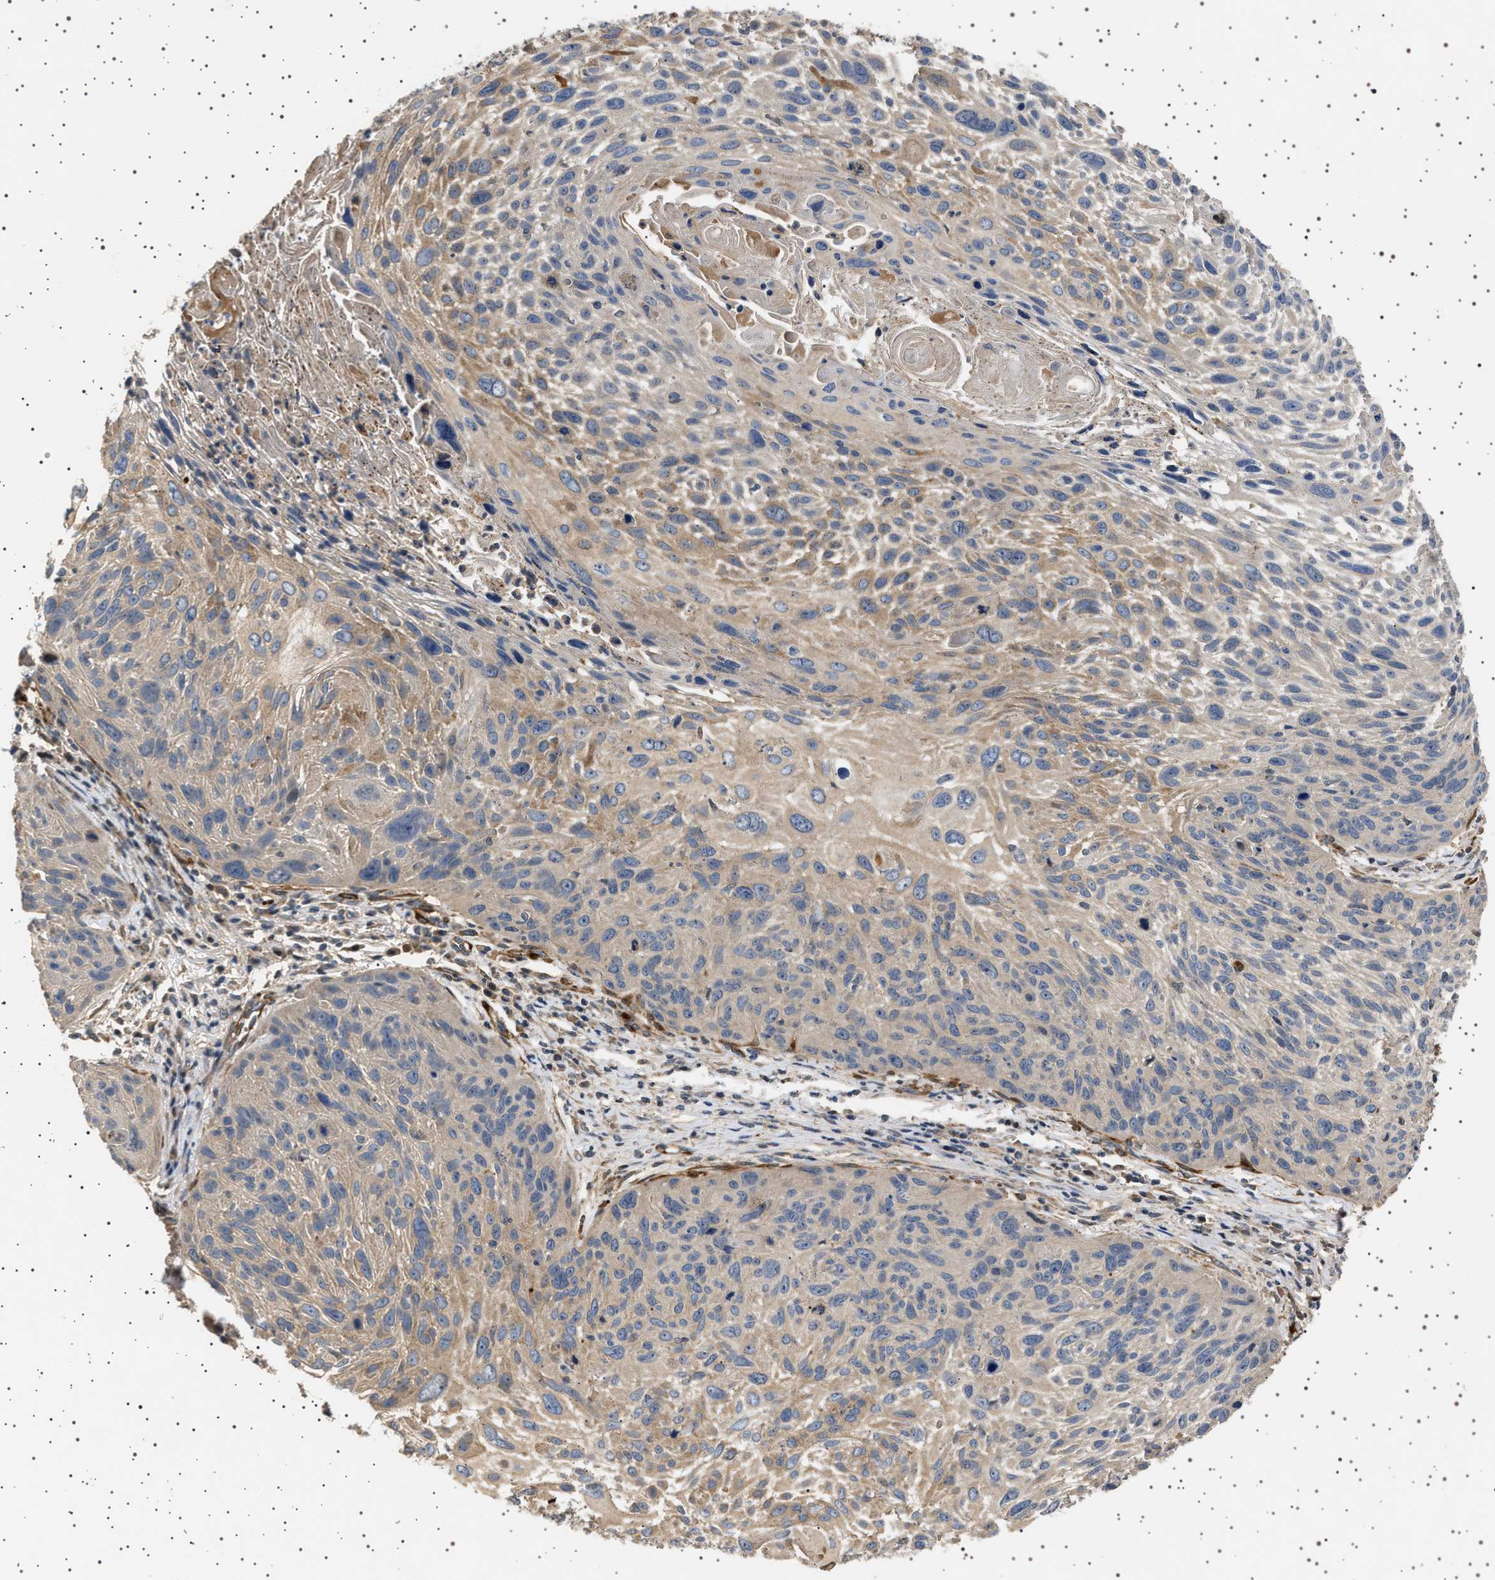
{"staining": {"intensity": "weak", "quantity": "25%-75%", "location": "cytoplasmic/membranous"}, "tissue": "cervical cancer", "cell_type": "Tumor cells", "image_type": "cancer", "snomed": [{"axis": "morphology", "description": "Squamous cell carcinoma, NOS"}, {"axis": "topography", "description": "Cervix"}], "caption": "Human squamous cell carcinoma (cervical) stained for a protein (brown) displays weak cytoplasmic/membranous positive positivity in approximately 25%-75% of tumor cells.", "gene": "GUCY1B1", "patient": {"sex": "female", "age": 51}}